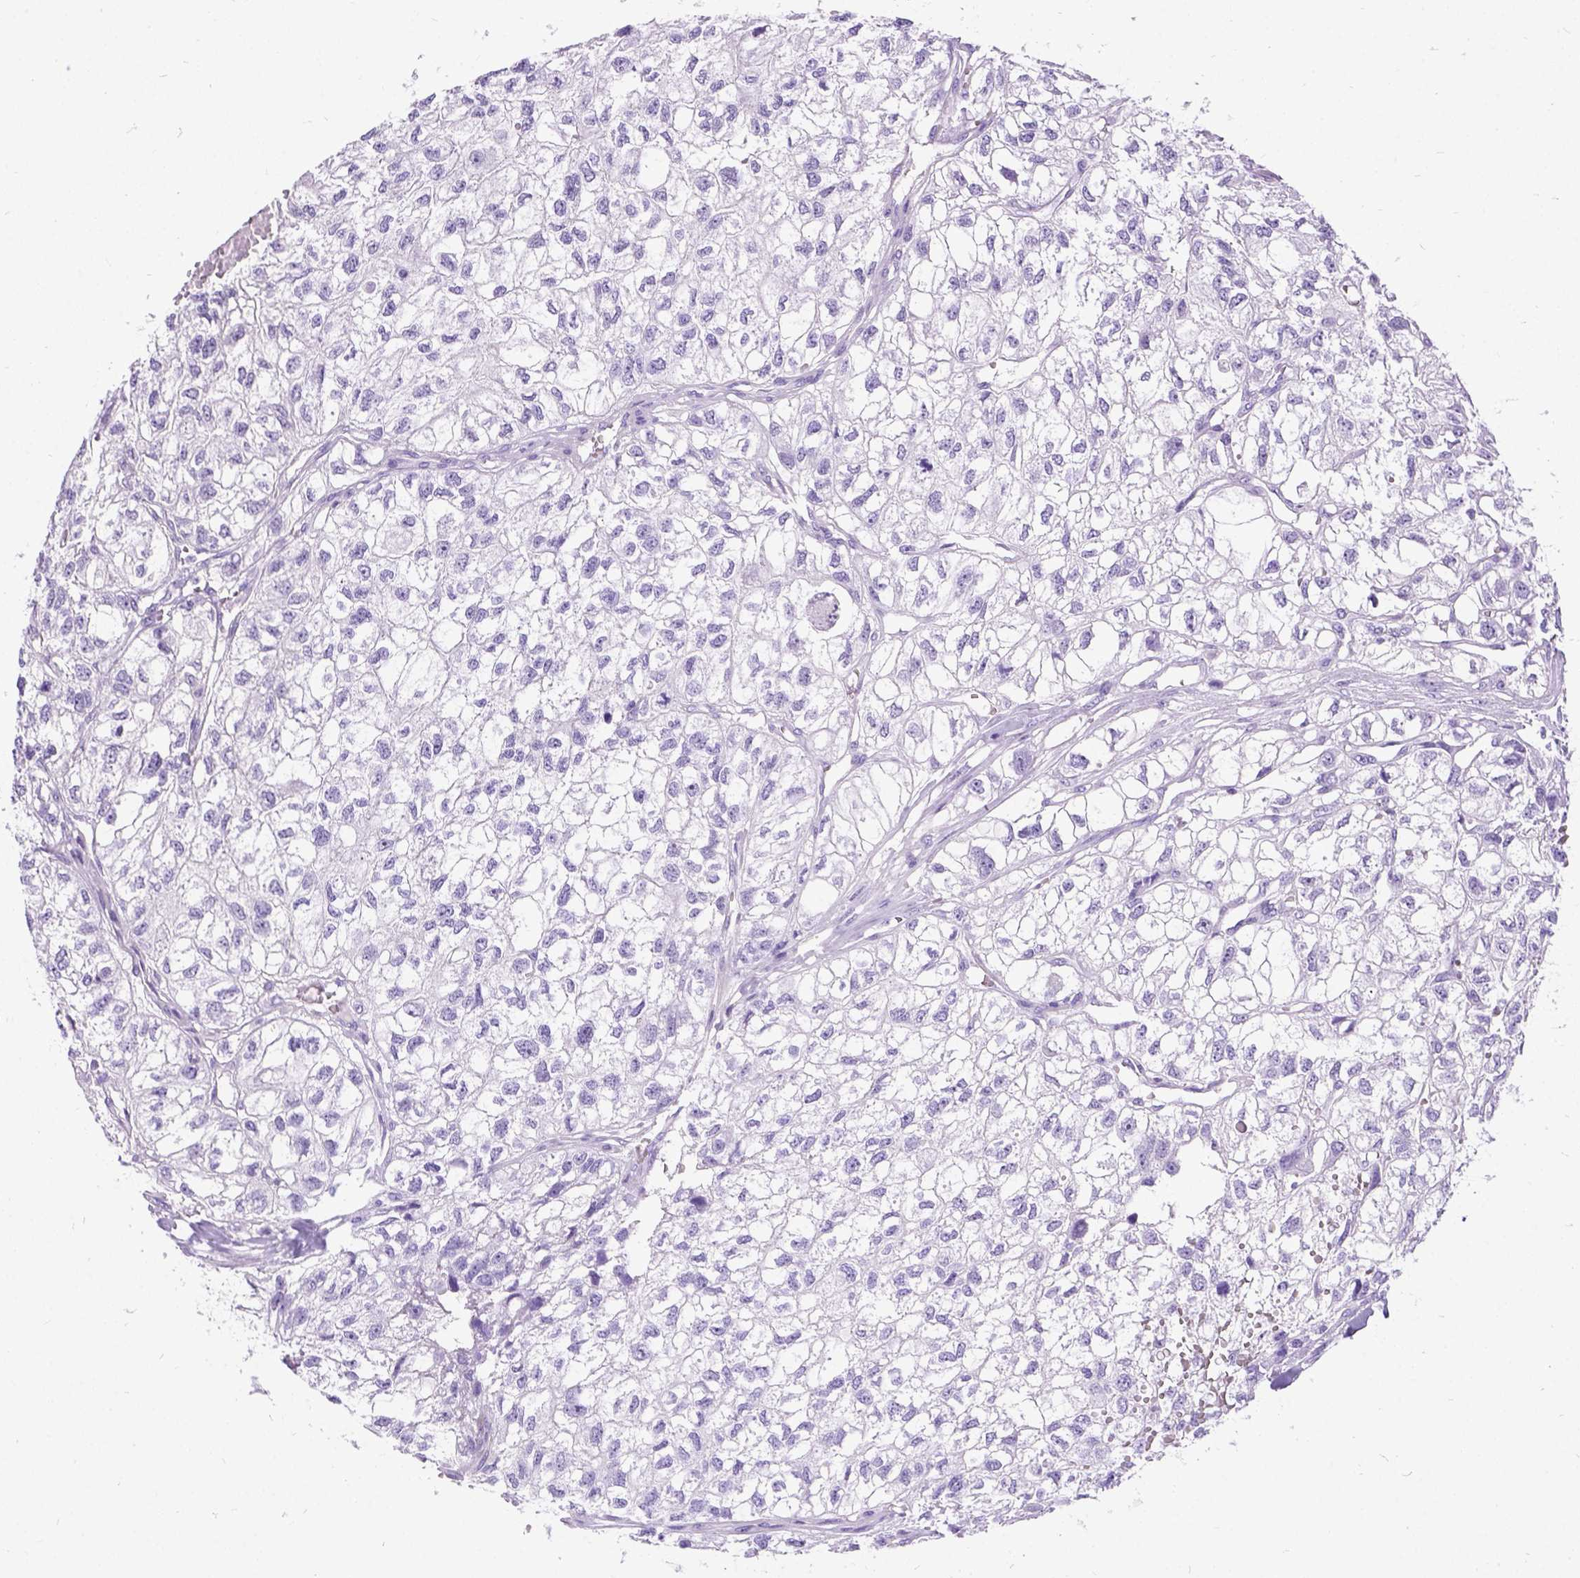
{"staining": {"intensity": "negative", "quantity": "none", "location": "none"}, "tissue": "renal cancer", "cell_type": "Tumor cells", "image_type": "cancer", "snomed": [{"axis": "morphology", "description": "Adenocarcinoma, NOS"}, {"axis": "topography", "description": "Kidney"}], "caption": "High power microscopy image of an immunohistochemistry photomicrograph of renal cancer, revealing no significant expression in tumor cells.", "gene": "PRG2", "patient": {"sex": "male", "age": 56}}